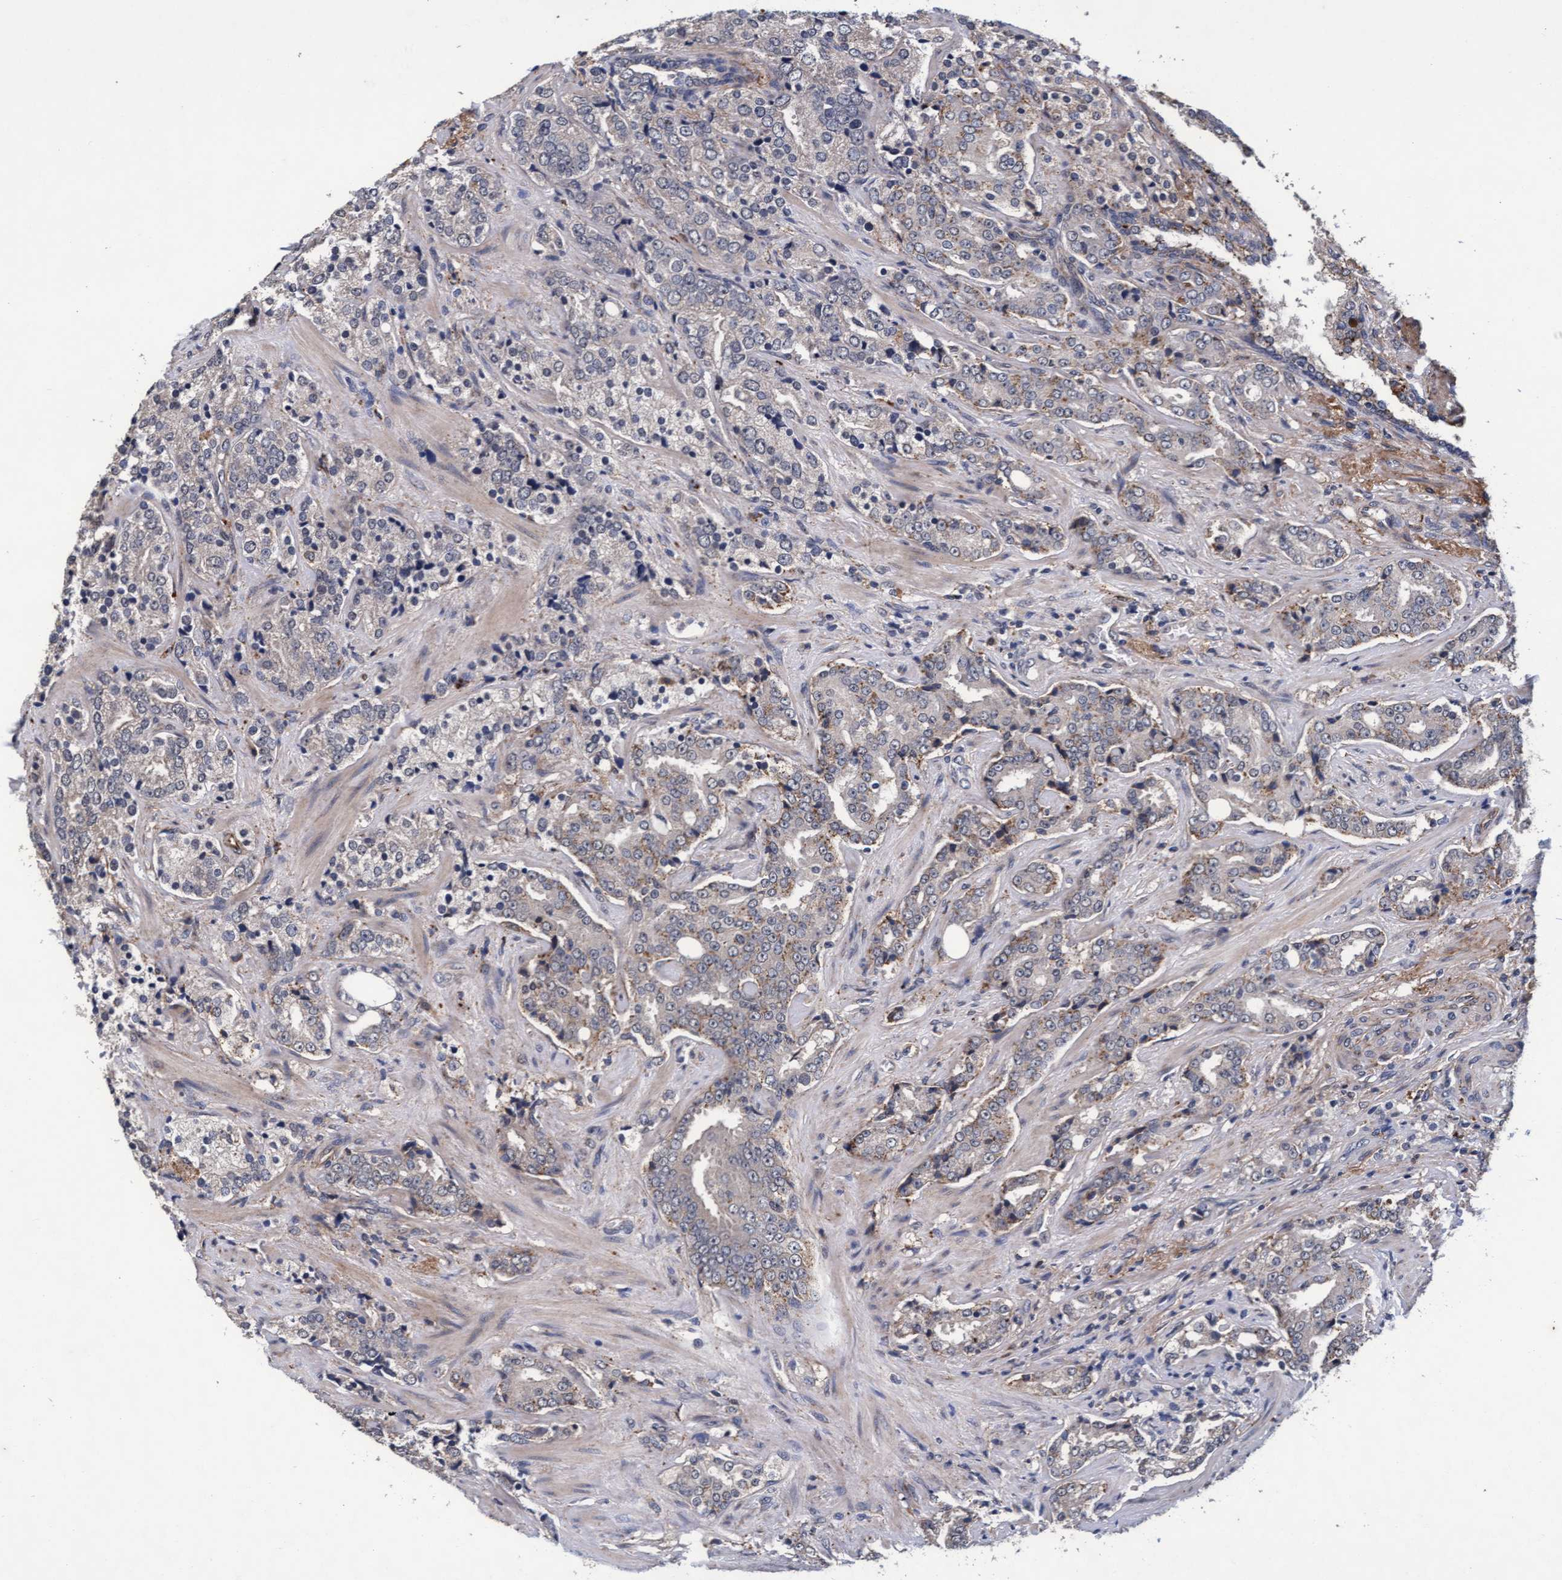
{"staining": {"intensity": "weak", "quantity": "25%-75%", "location": "cytoplasmic/membranous"}, "tissue": "prostate cancer", "cell_type": "Tumor cells", "image_type": "cancer", "snomed": [{"axis": "morphology", "description": "Adenocarcinoma, High grade"}, {"axis": "topography", "description": "Prostate"}], "caption": "The photomicrograph demonstrates staining of prostate cancer, revealing weak cytoplasmic/membranous protein positivity (brown color) within tumor cells.", "gene": "CPQ", "patient": {"sex": "male", "age": 71}}